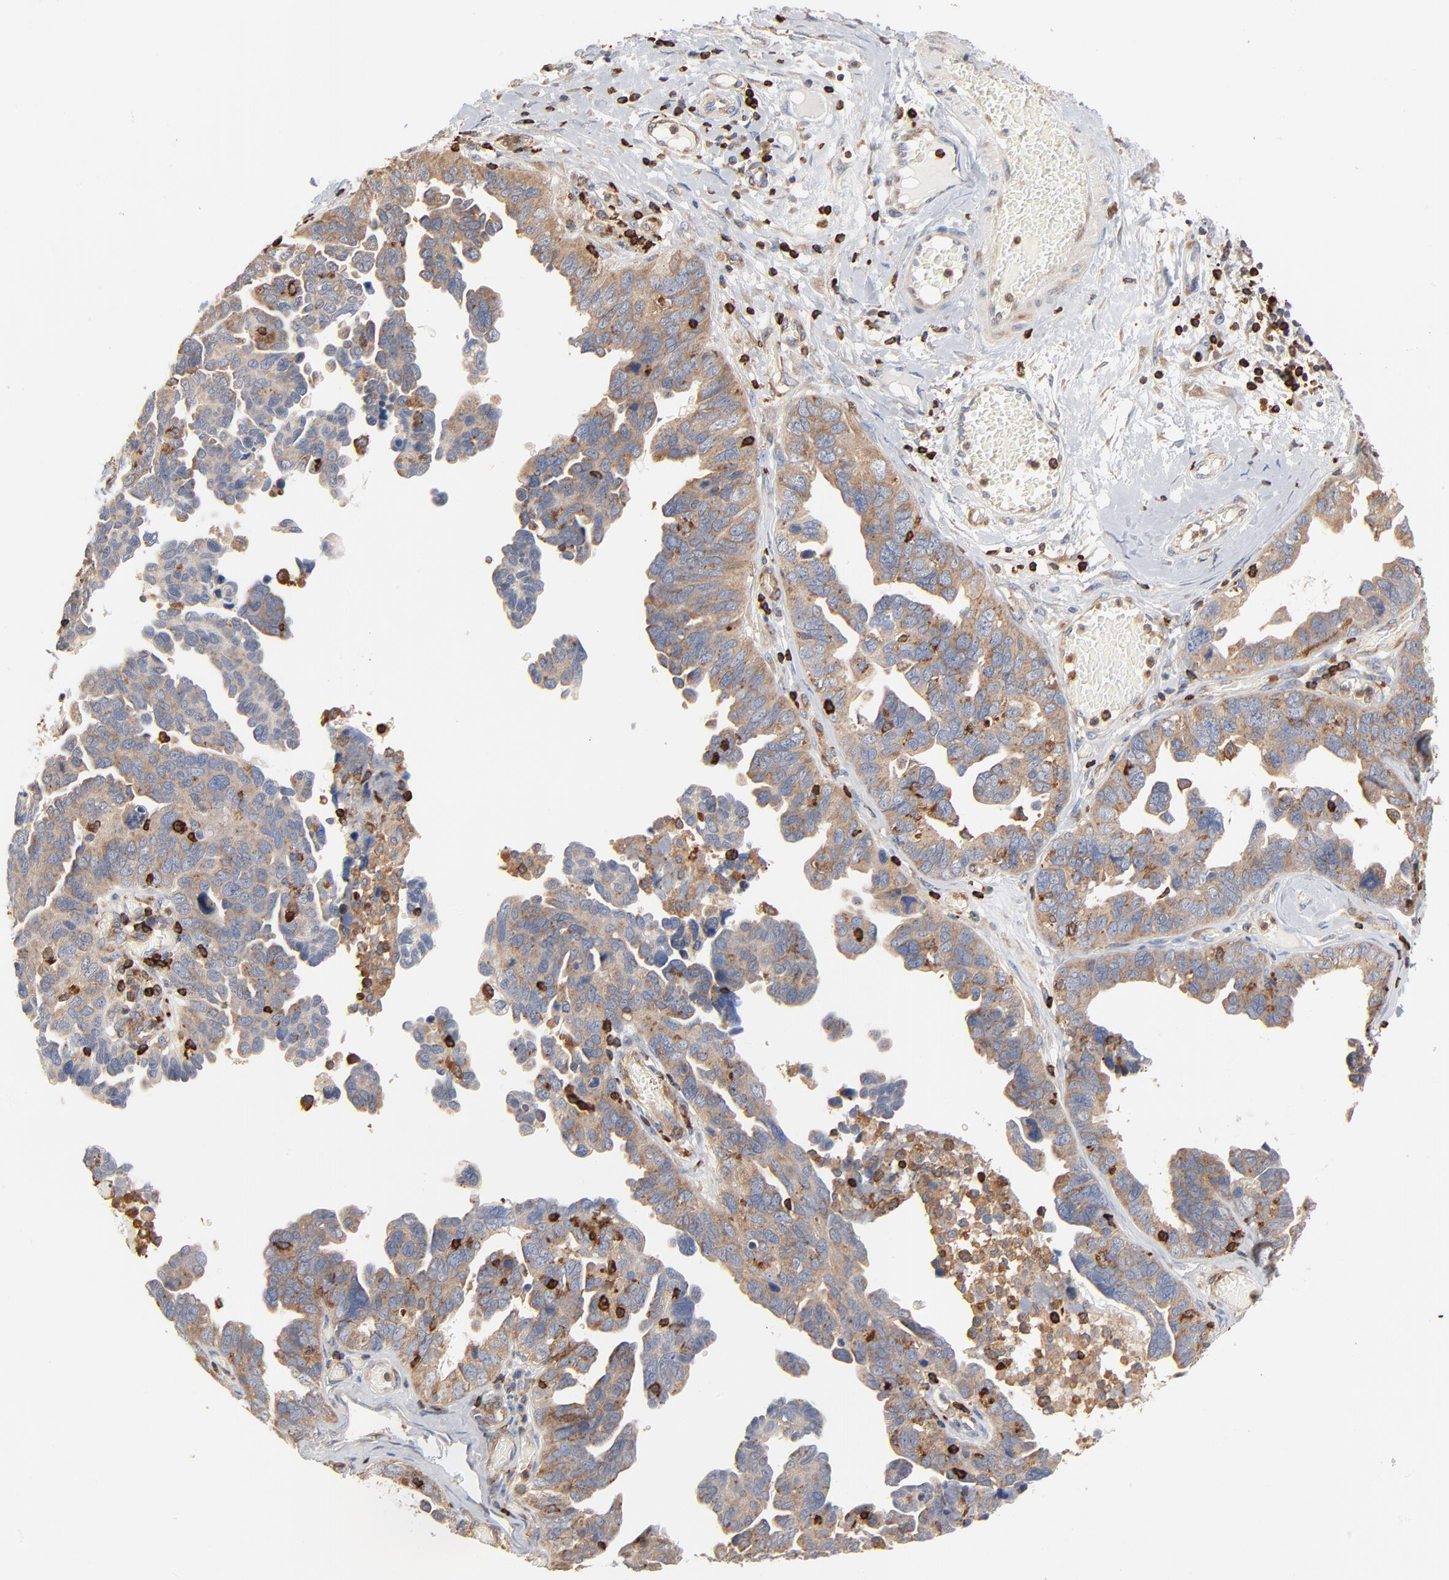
{"staining": {"intensity": "weak", "quantity": ">75%", "location": "cytoplasmic/membranous"}, "tissue": "ovarian cancer", "cell_type": "Tumor cells", "image_type": "cancer", "snomed": [{"axis": "morphology", "description": "Cystadenocarcinoma, serous, NOS"}, {"axis": "topography", "description": "Ovary"}], "caption": "Serous cystadenocarcinoma (ovarian) stained with IHC demonstrates weak cytoplasmic/membranous staining in about >75% of tumor cells.", "gene": "SH3KBP1", "patient": {"sex": "female", "age": 64}}